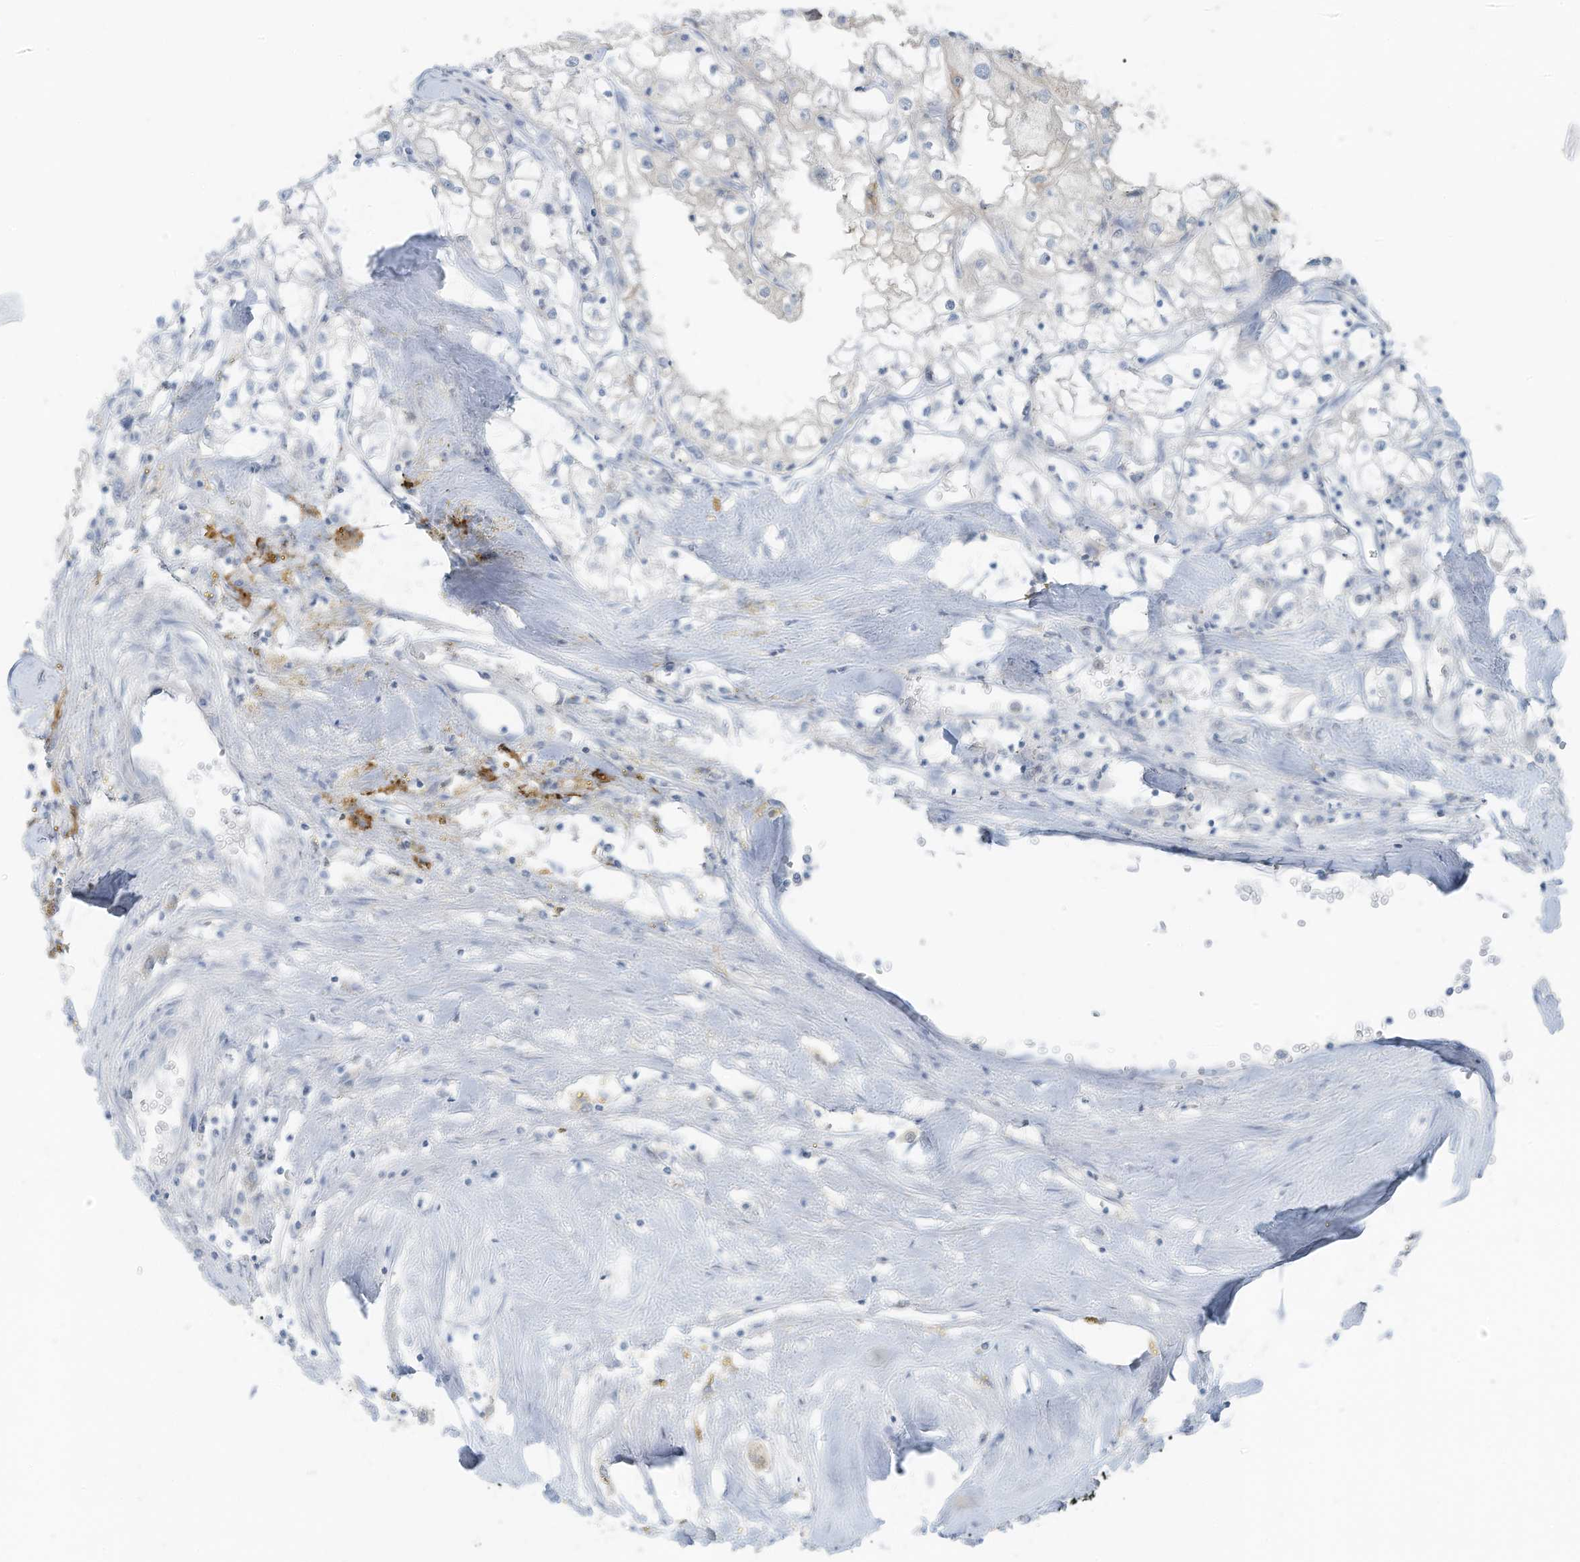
{"staining": {"intensity": "negative", "quantity": "none", "location": "none"}, "tissue": "renal cancer", "cell_type": "Tumor cells", "image_type": "cancer", "snomed": [{"axis": "morphology", "description": "Adenocarcinoma, NOS"}, {"axis": "topography", "description": "Kidney"}], "caption": "Tumor cells show no significant protein expression in renal cancer. (DAB (3,3'-diaminobenzidine) immunohistochemistry, high magnification).", "gene": "SLC25A43", "patient": {"sex": "male", "age": 56}}